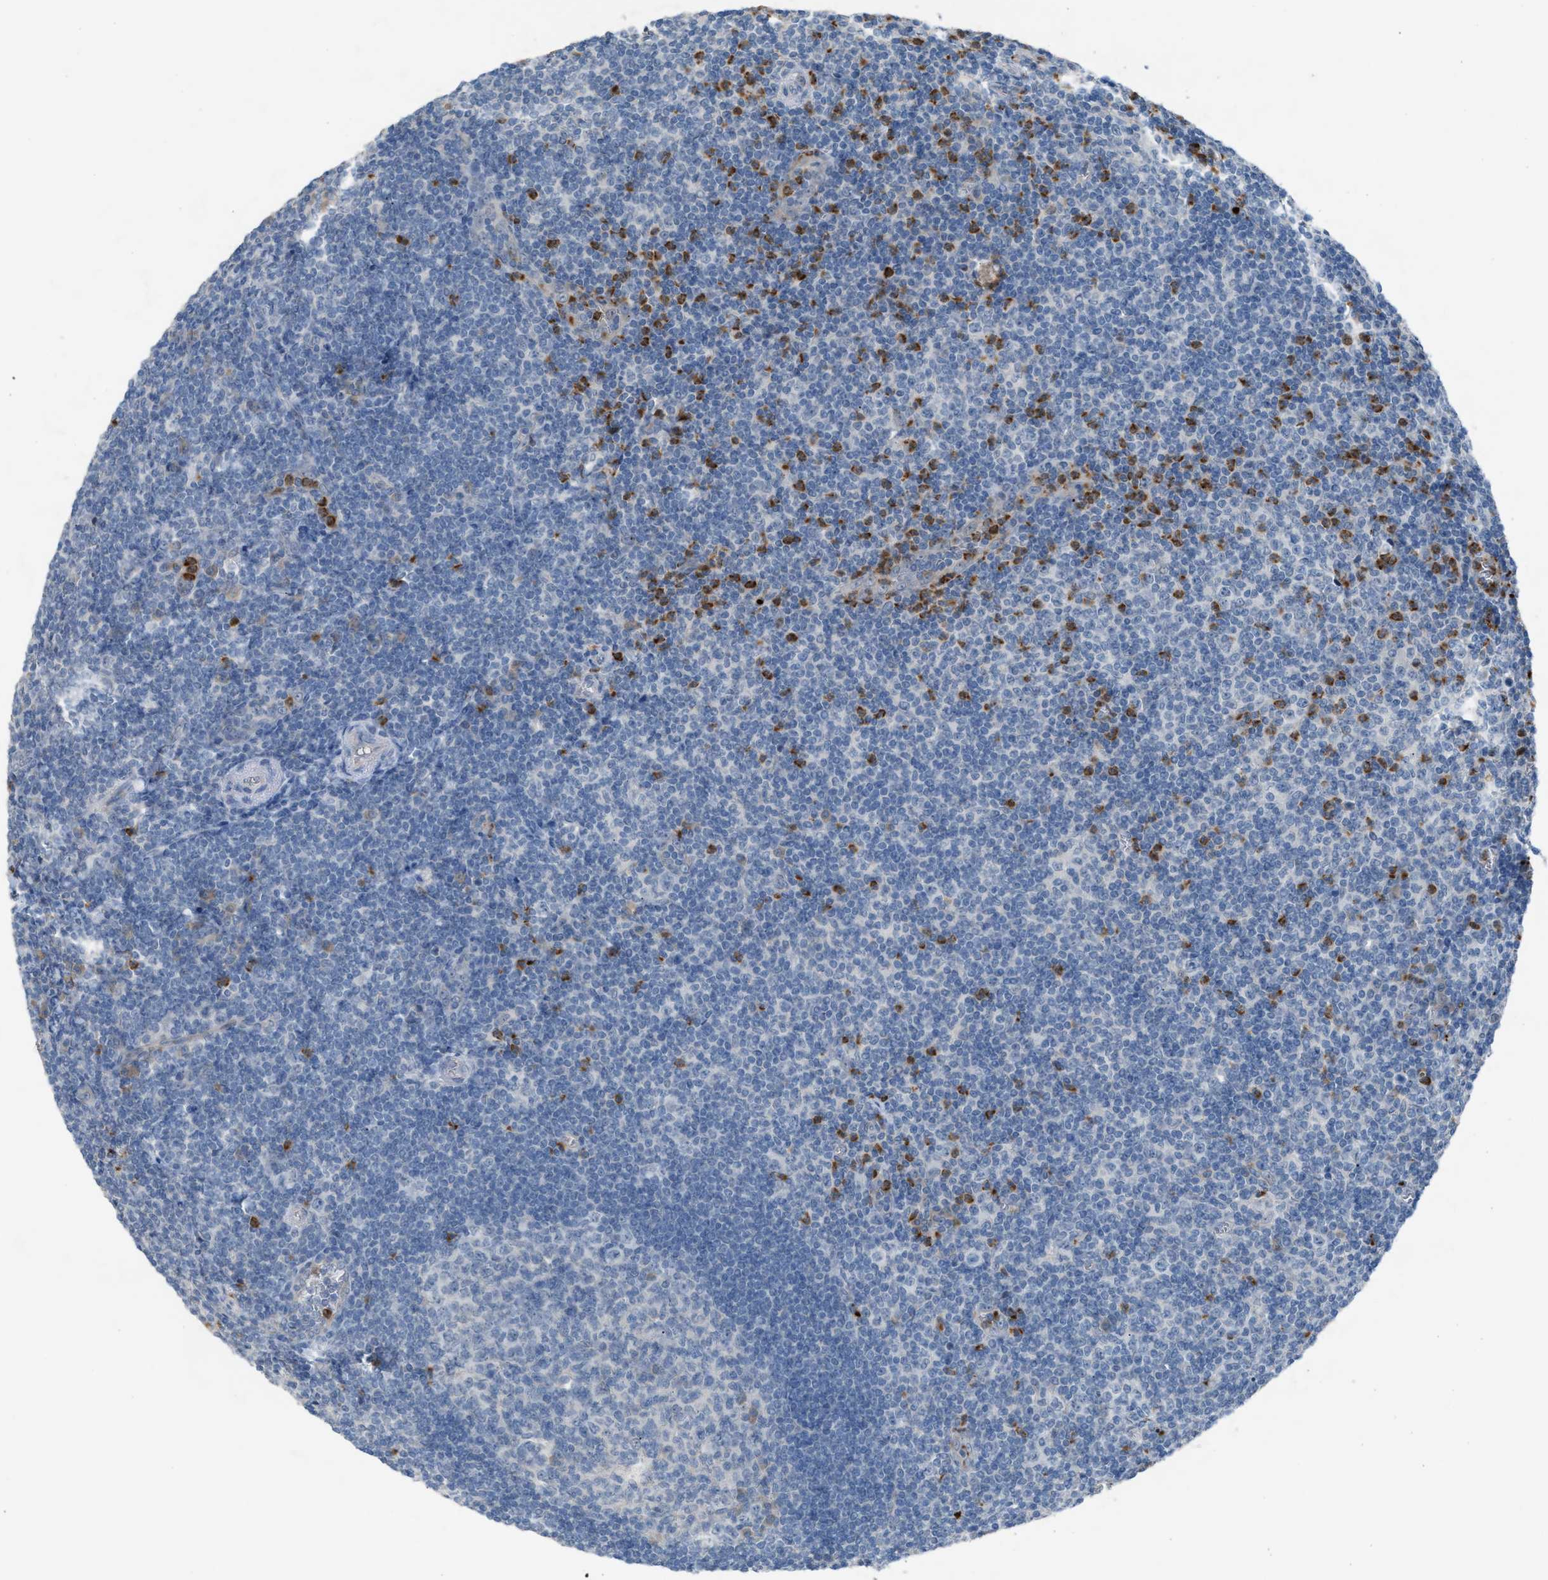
{"staining": {"intensity": "negative", "quantity": "none", "location": "none"}, "tissue": "tonsil", "cell_type": "Germinal center cells", "image_type": "normal", "snomed": [{"axis": "morphology", "description": "Normal tissue, NOS"}, {"axis": "topography", "description": "Tonsil"}], "caption": "An IHC micrograph of benign tonsil is shown. There is no staining in germinal center cells of tonsil.", "gene": "CFAP77", "patient": {"sex": "male", "age": 37}}